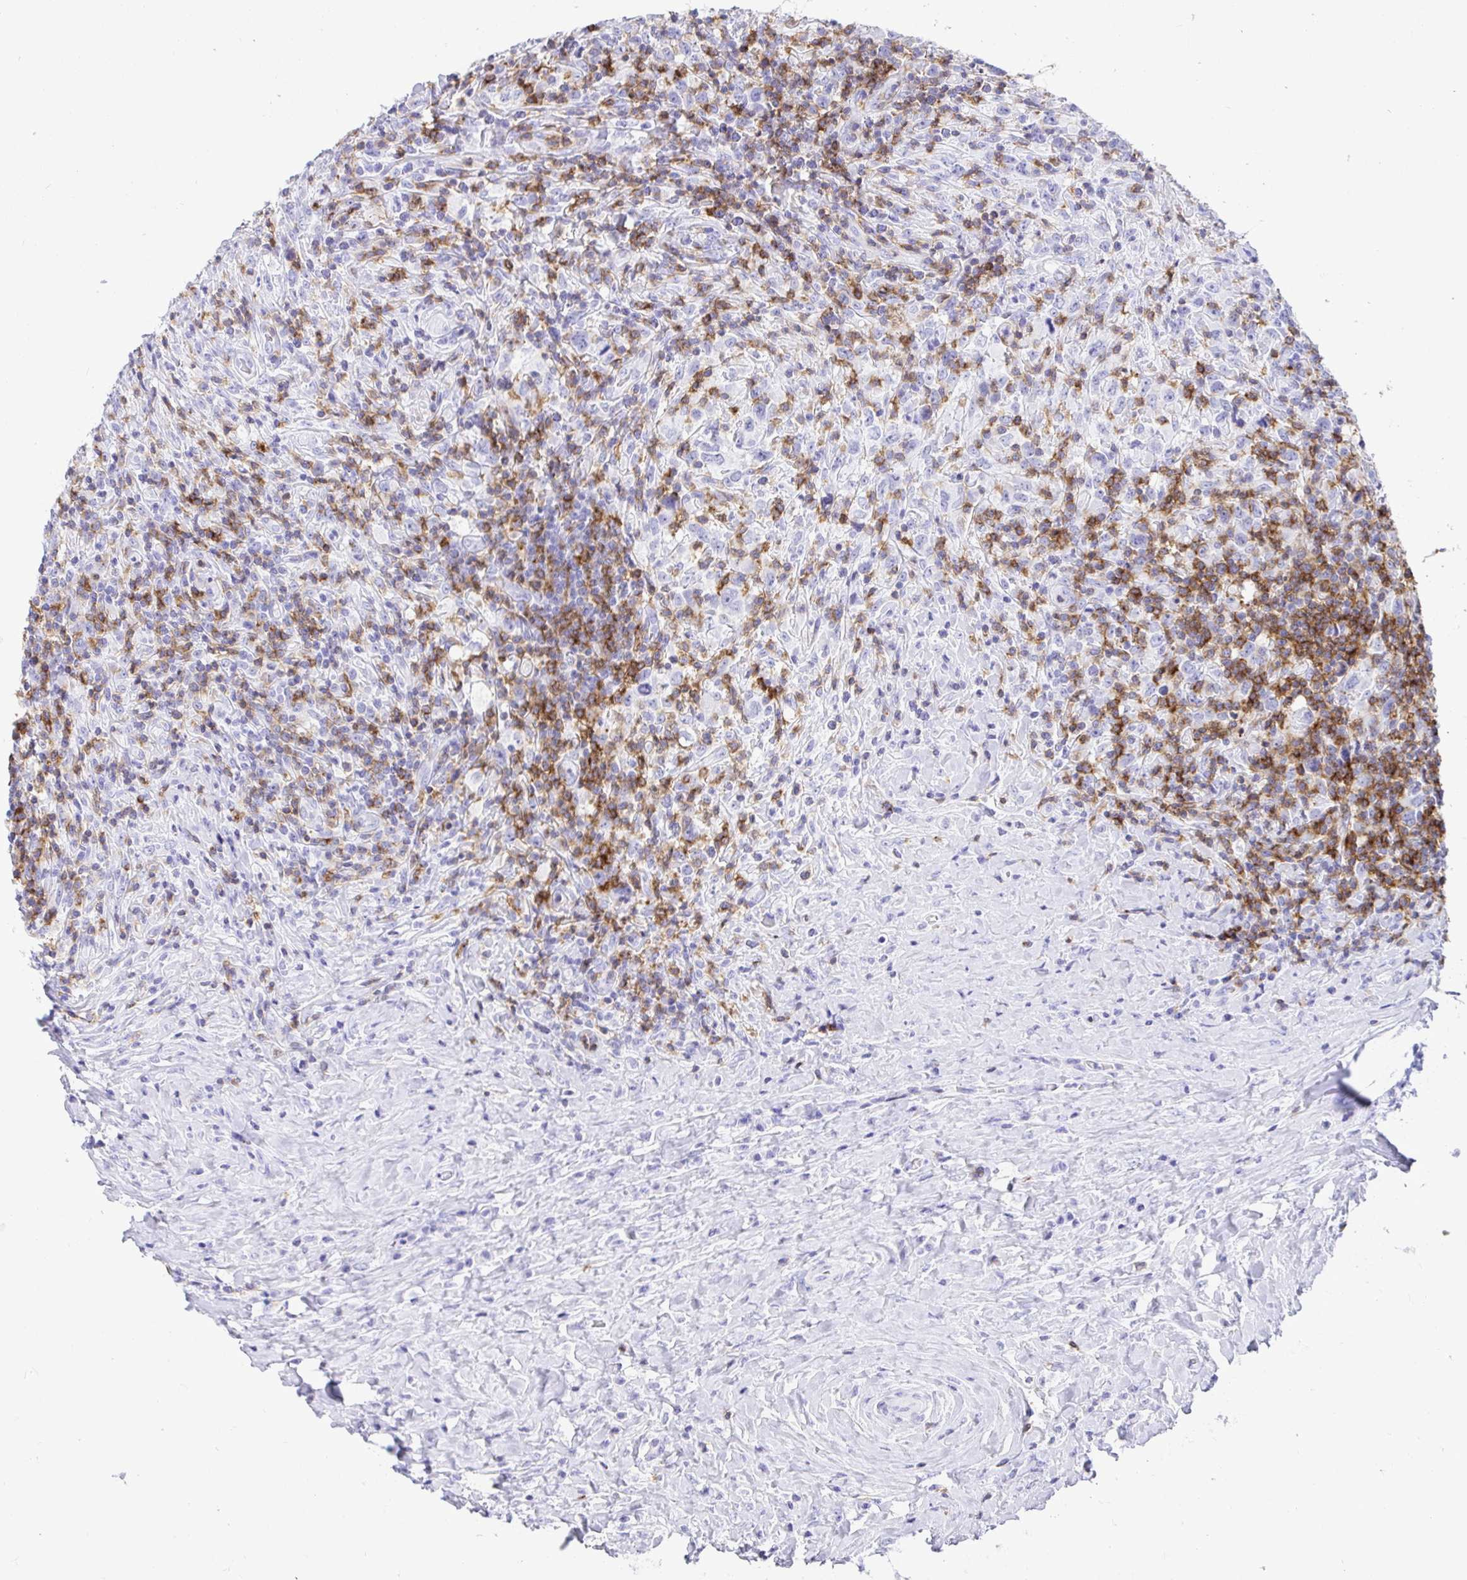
{"staining": {"intensity": "negative", "quantity": "none", "location": "none"}, "tissue": "lymphoma", "cell_type": "Tumor cells", "image_type": "cancer", "snomed": [{"axis": "morphology", "description": "Hodgkin's disease, NOS"}, {"axis": "topography", "description": "Lymph node"}], "caption": "Immunohistochemistry micrograph of lymphoma stained for a protein (brown), which displays no positivity in tumor cells. The staining was performed using DAB (3,3'-diaminobenzidine) to visualize the protein expression in brown, while the nuclei were stained in blue with hematoxylin (Magnification: 20x).", "gene": "CD5", "patient": {"sex": "female", "age": 18}}